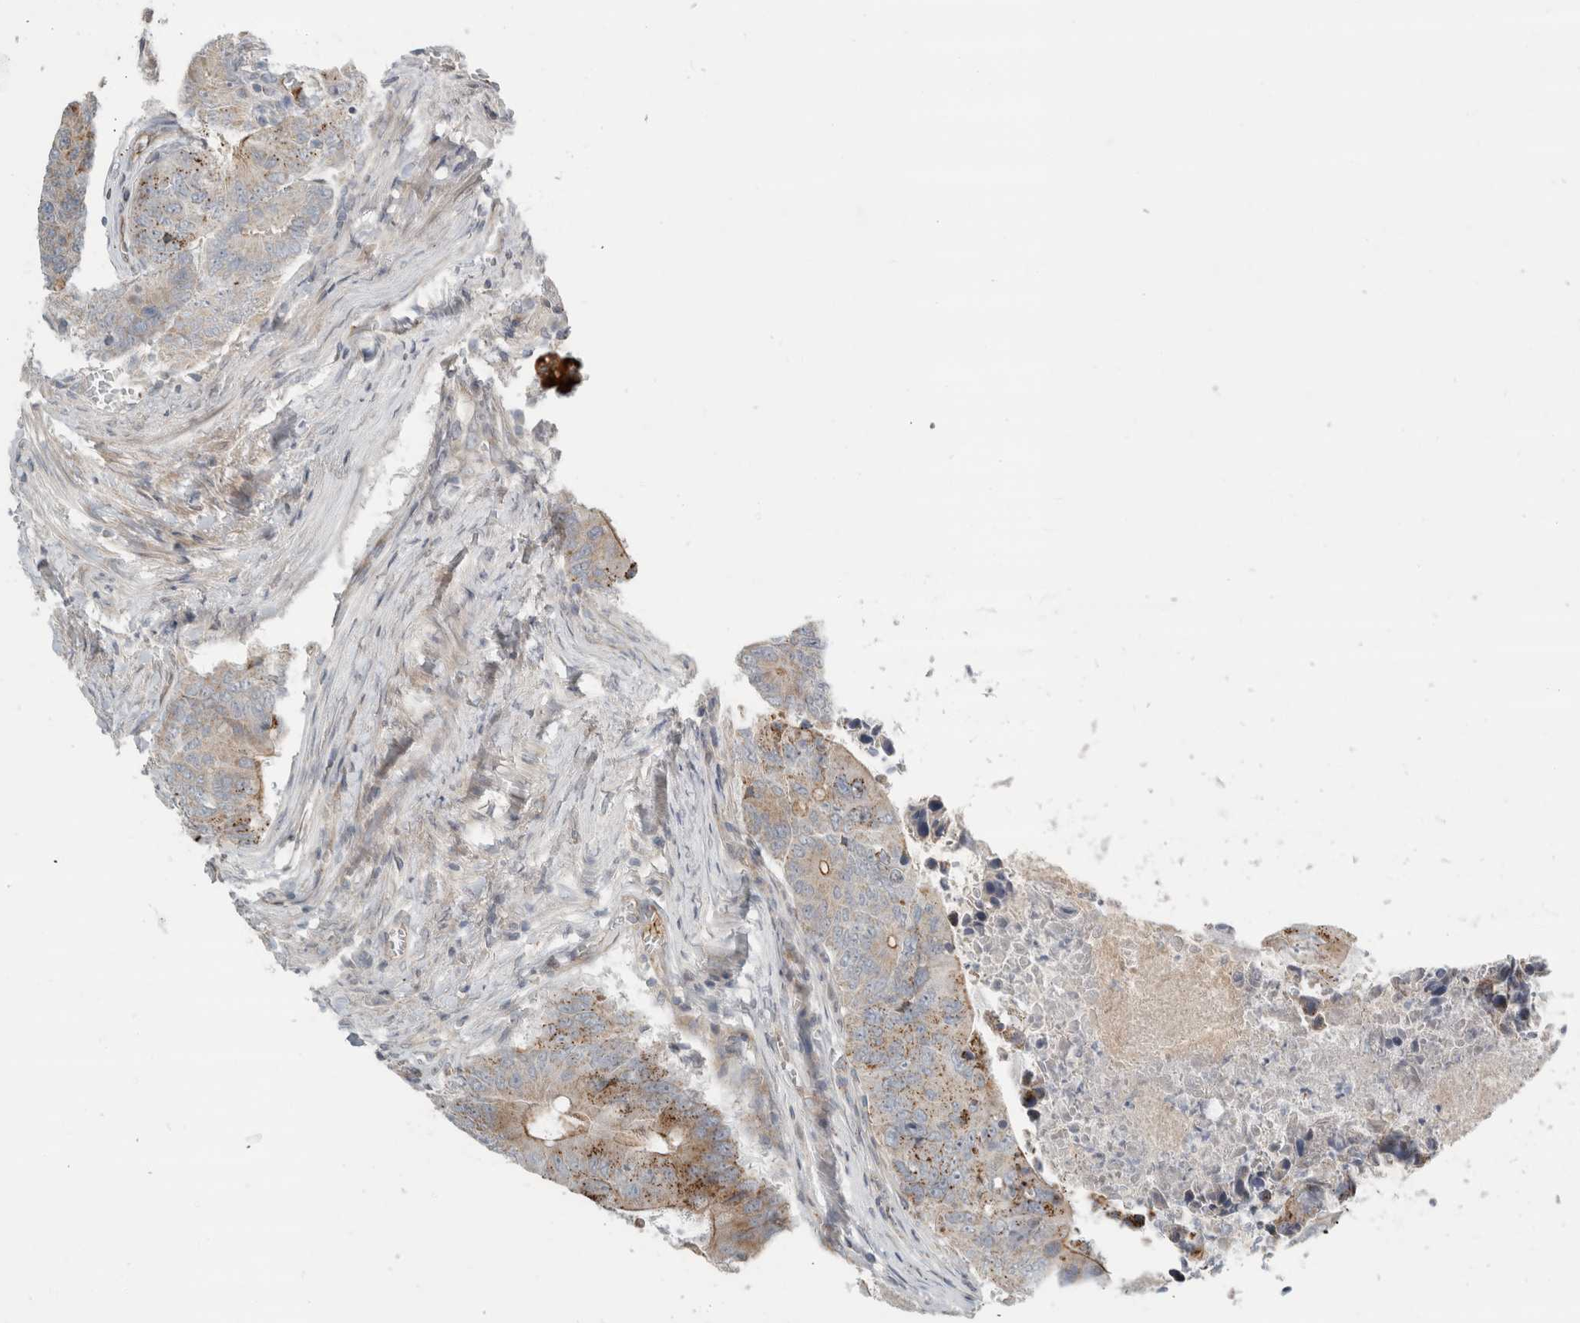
{"staining": {"intensity": "moderate", "quantity": ">75%", "location": "cytoplasmic/membranous"}, "tissue": "colorectal cancer", "cell_type": "Tumor cells", "image_type": "cancer", "snomed": [{"axis": "morphology", "description": "Adenocarcinoma, NOS"}, {"axis": "topography", "description": "Colon"}], "caption": "Protein expression analysis of human colorectal cancer (adenocarcinoma) reveals moderate cytoplasmic/membranous positivity in about >75% of tumor cells.", "gene": "KPNA5", "patient": {"sex": "male", "age": 87}}